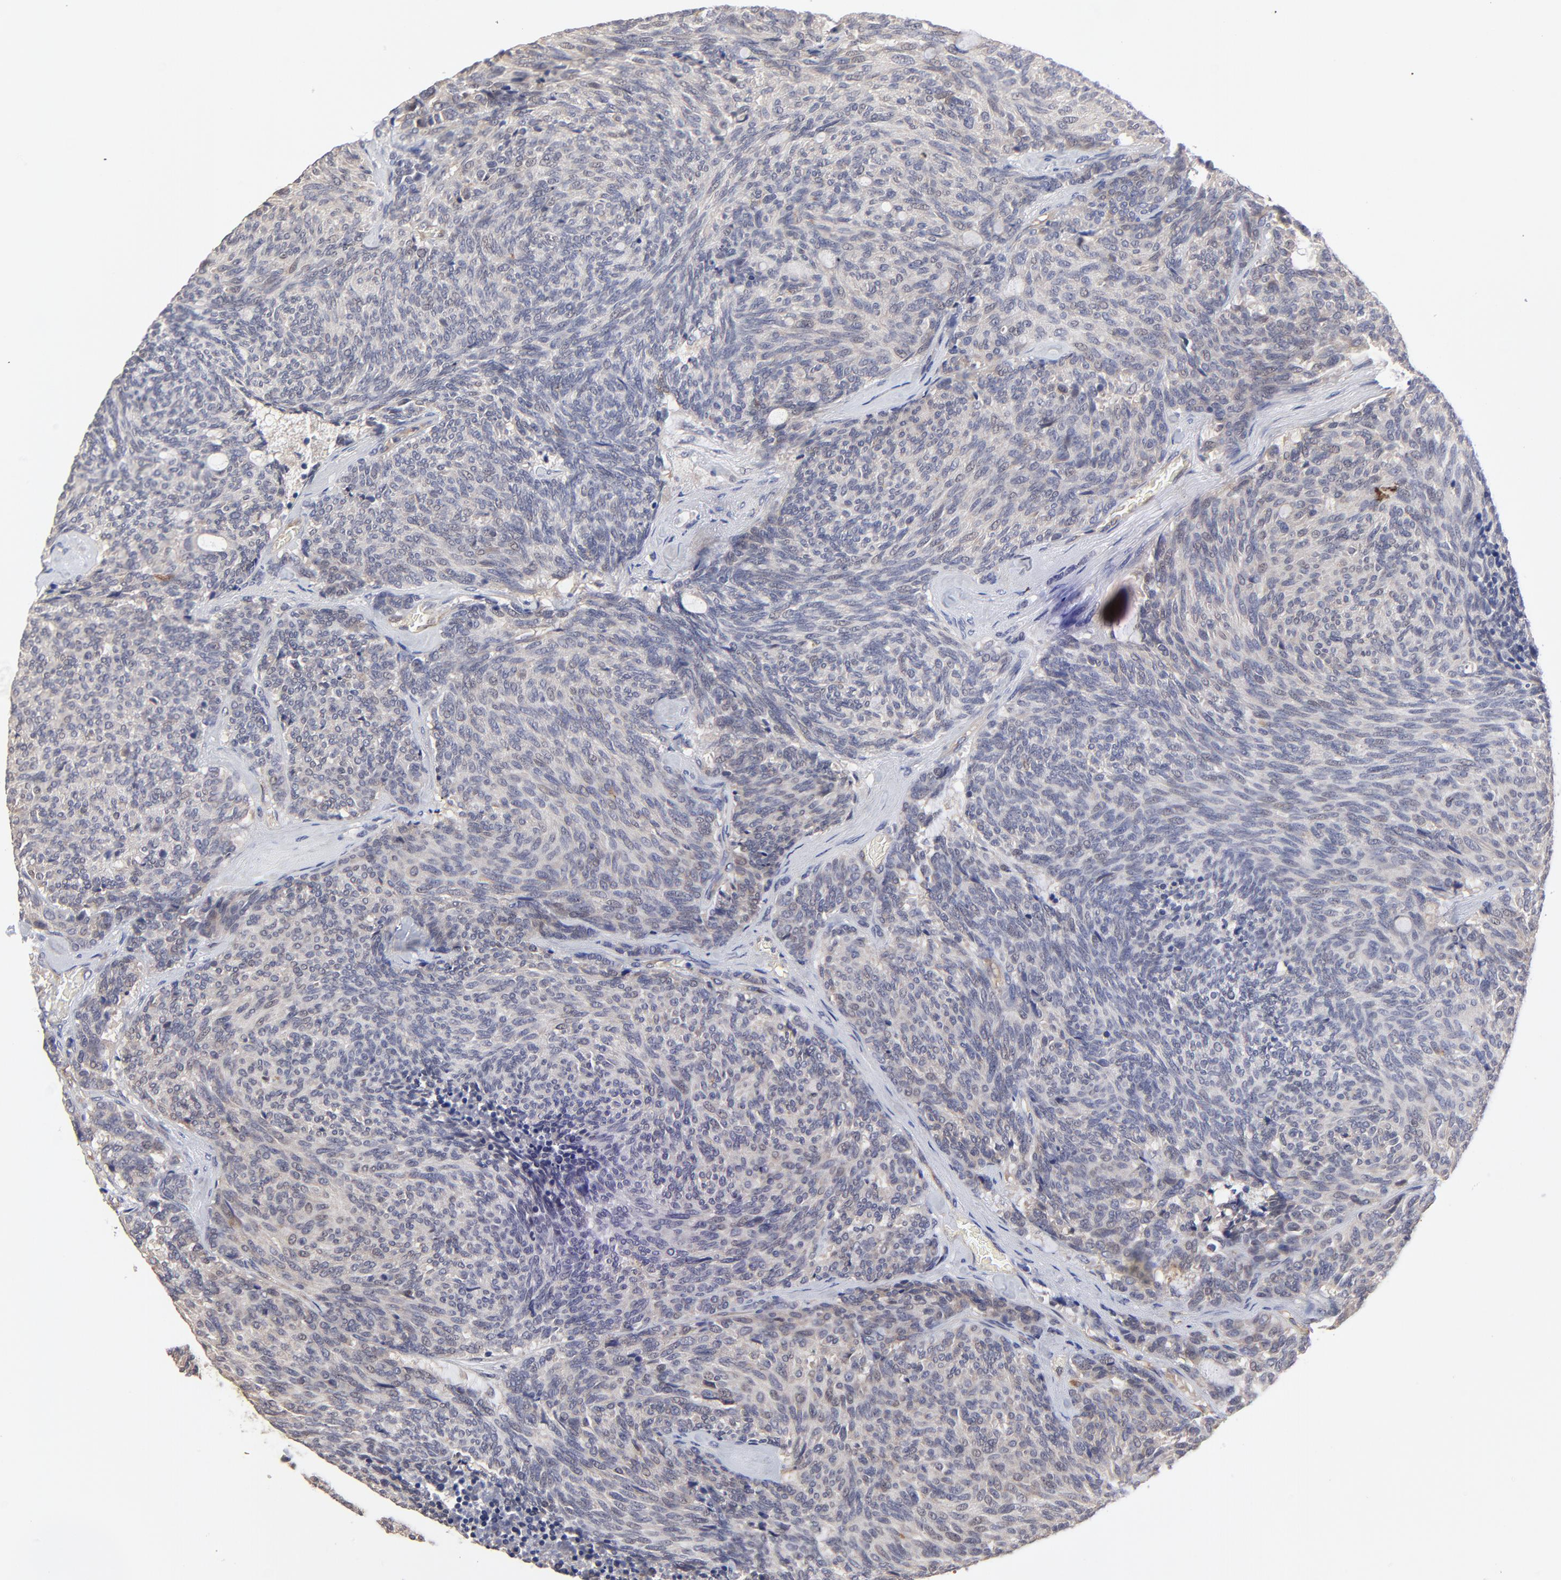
{"staining": {"intensity": "weak", "quantity": "<25%", "location": "cytoplasmic/membranous"}, "tissue": "carcinoid", "cell_type": "Tumor cells", "image_type": "cancer", "snomed": [{"axis": "morphology", "description": "Carcinoid, malignant, NOS"}, {"axis": "topography", "description": "Pancreas"}], "caption": "This micrograph is of carcinoid stained with immunohistochemistry (IHC) to label a protein in brown with the nuclei are counter-stained blue. There is no staining in tumor cells. (DAB immunohistochemistry (IHC) with hematoxylin counter stain).", "gene": "ZNF157", "patient": {"sex": "female", "age": 54}}